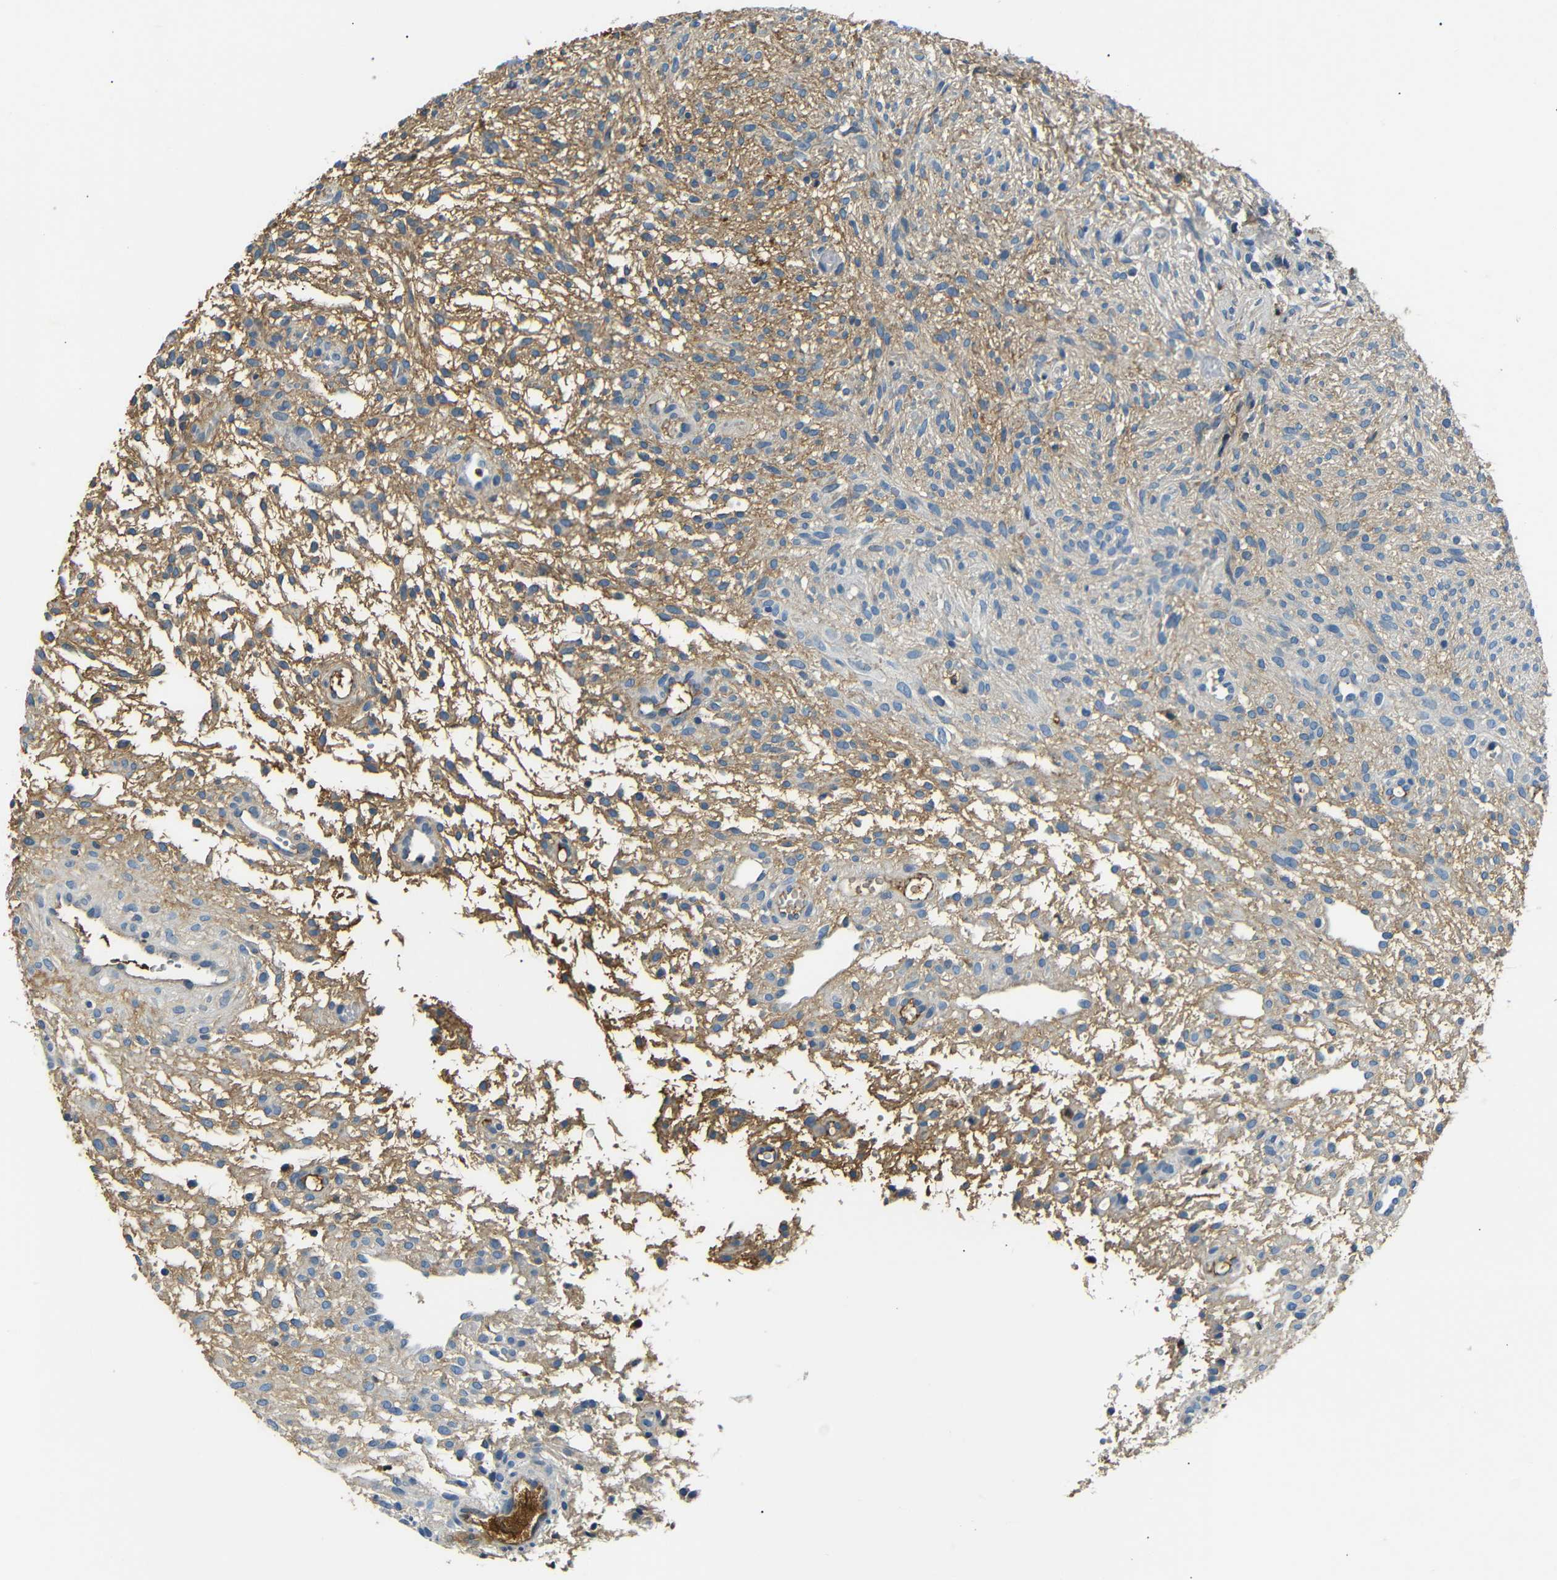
{"staining": {"intensity": "weak", "quantity": "25%-75%", "location": "cytoplasmic/membranous"}, "tissue": "ovary", "cell_type": "Ovarian stroma cells", "image_type": "normal", "snomed": [{"axis": "morphology", "description": "Normal tissue, NOS"}, {"axis": "morphology", "description": "Cyst, NOS"}, {"axis": "topography", "description": "Ovary"}], "caption": "IHC staining of benign ovary, which displays low levels of weak cytoplasmic/membranous expression in approximately 25%-75% of ovarian stroma cells indicating weak cytoplasmic/membranous protein expression. The staining was performed using DAB (3,3'-diaminobenzidine) (brown) for protein detection and nuclei were counterstained in hematoxylin (blue).", "gene": "LHCGR", "patient": {"sex": "female", "age": 18}}